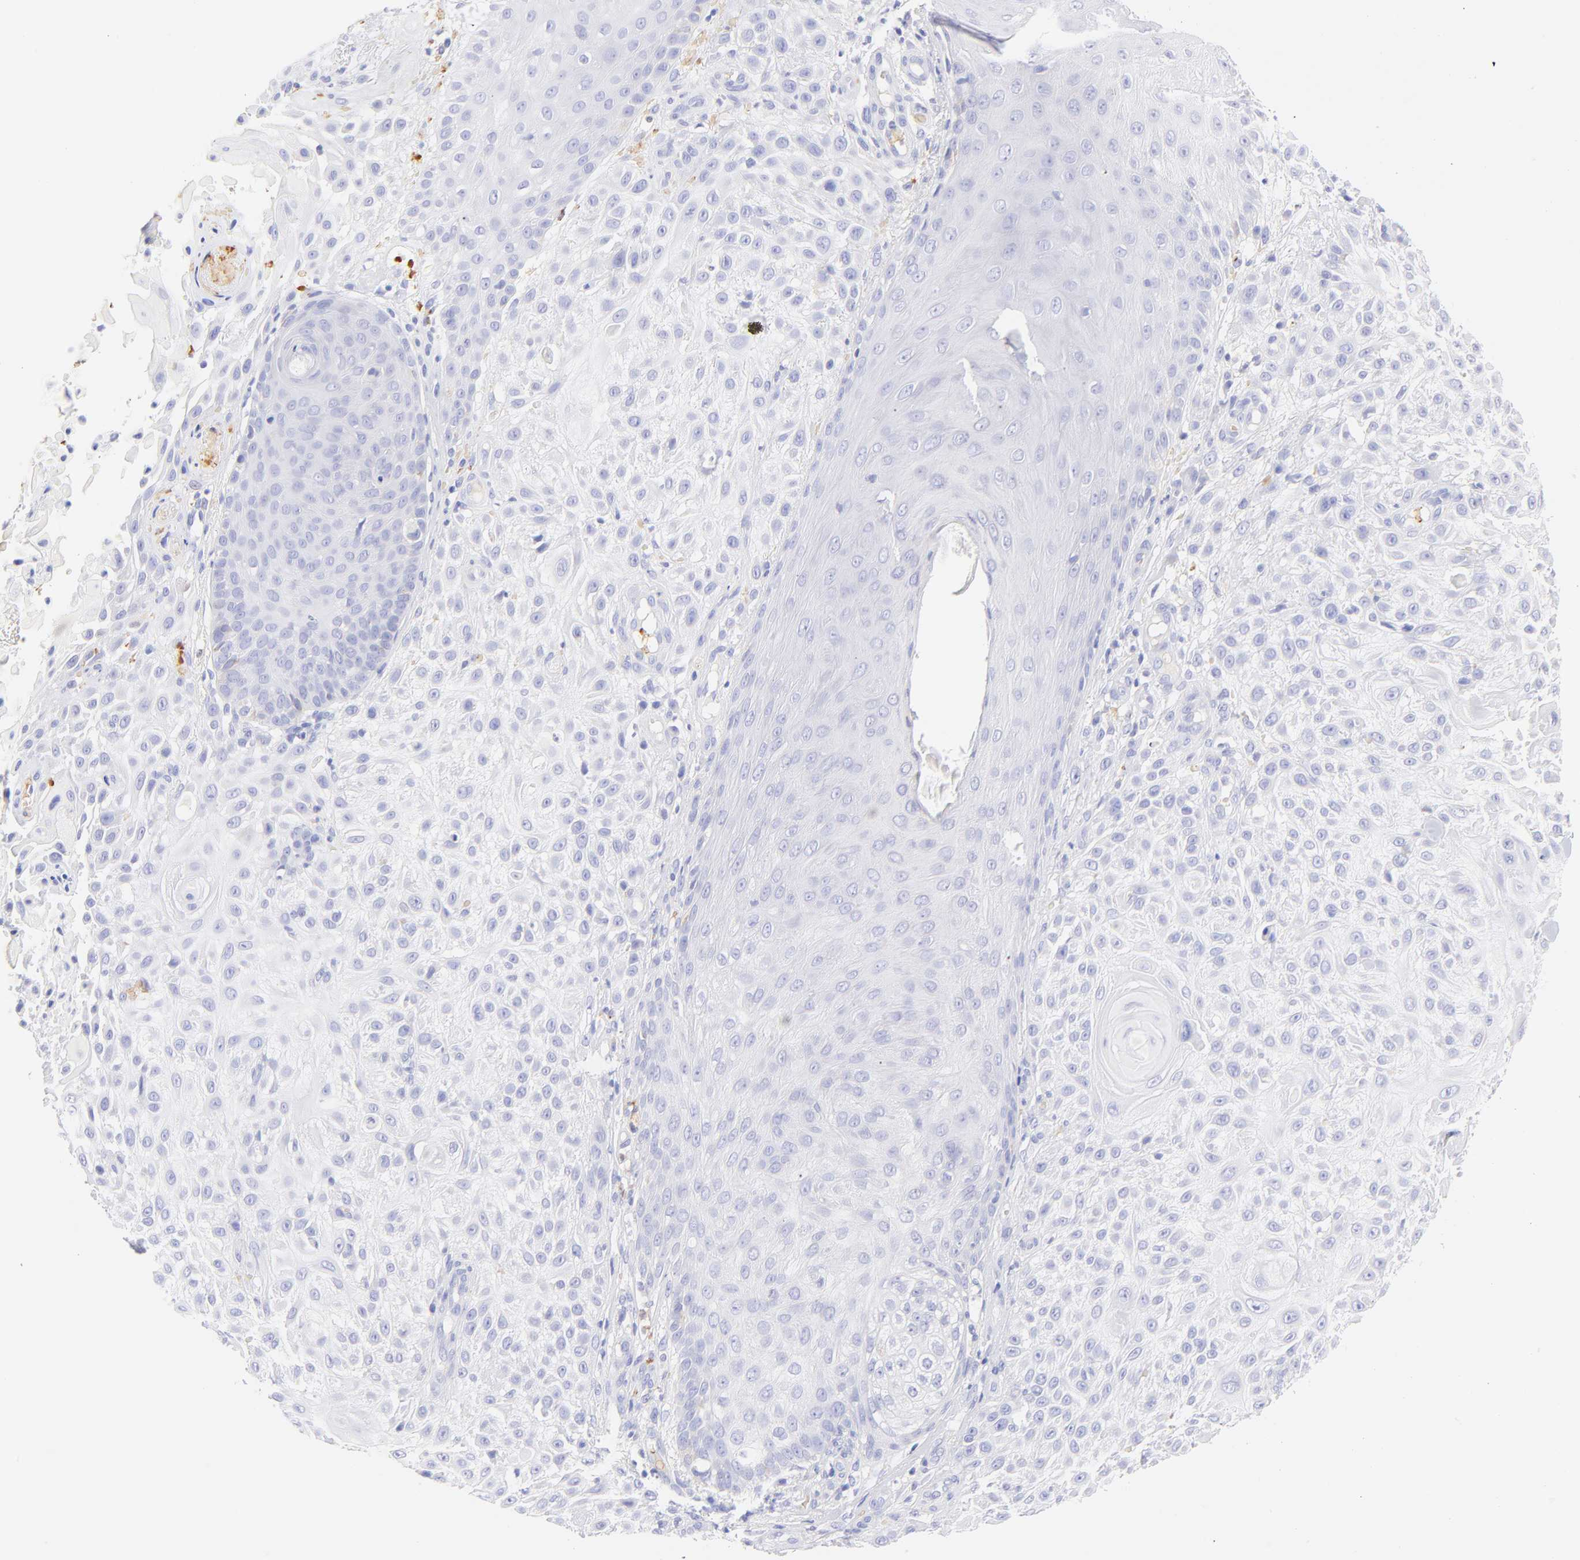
{"staining": {"intensity": "negative", "quantity": "none", "location": "none"}, "tissue": "skin cancer", "cell_type": "Tumor cells", "image_type": "cancer", "snomed": [{"axis": "morphology", "description": "Squamous cell carcinoma, NOS"}, {"axis": "topography", "description": "Skin"}], "caption": "This is an immunohistochemistry (IHC) image of skin cancer. There is no staining in tumor cells.", "gene": "FRMPD3", "patient": {"sex": "female", "age": 42}}